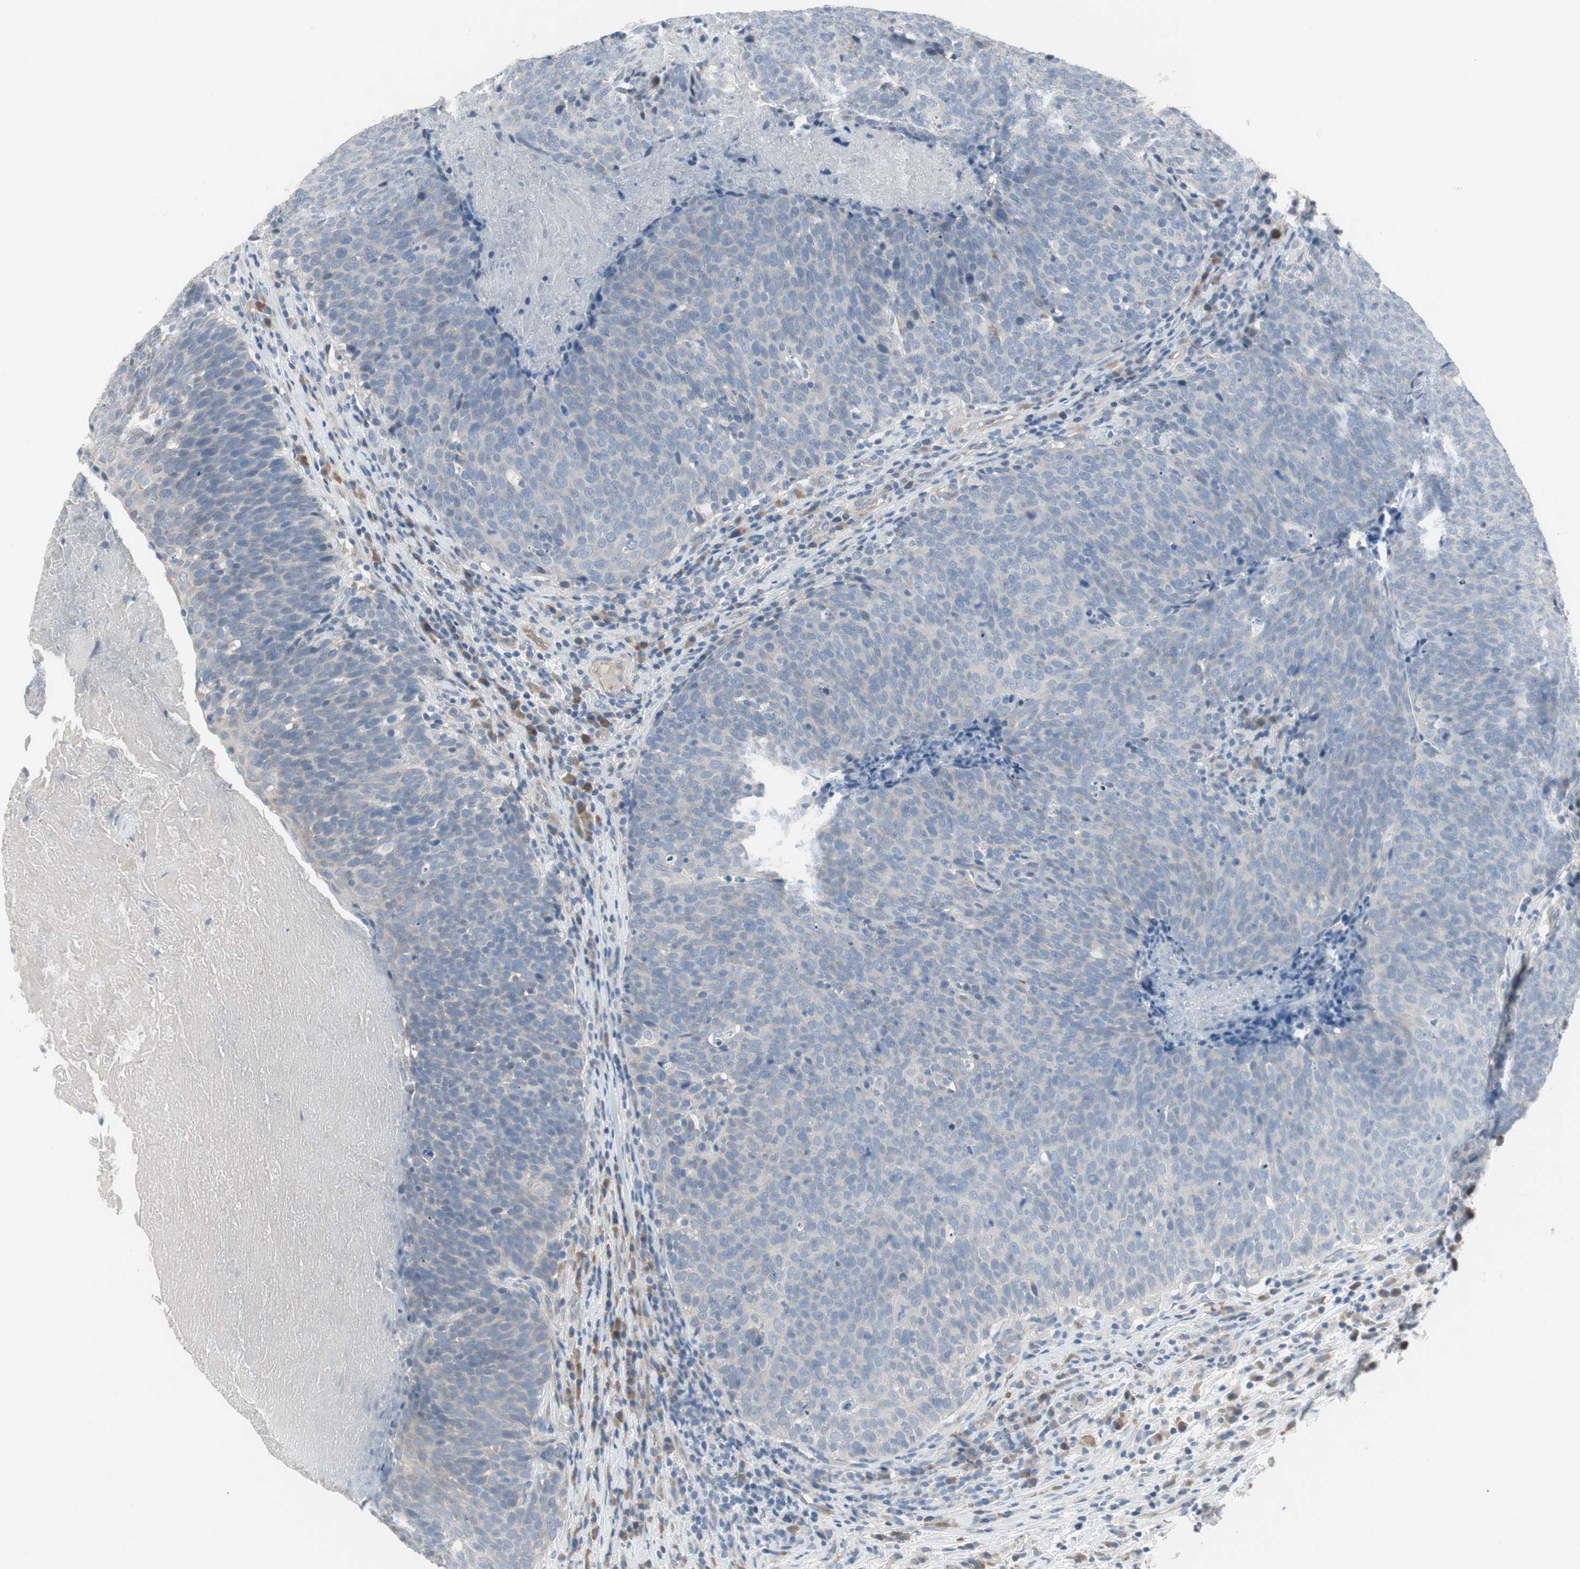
{"staining": {"intensity": "negative", "quantity": "none", "location": "none"}, "tissue": "head and neck cancer", "cell_type": "Tumor cells", "image_type": "cancer", "snomed": [{"axis": "morphology", "description": "Squamous cell carcinoma, NOS"}, {"axis": "morphology", "description": "Squamous cell carcinoma, metastatic, NOS"}, {"axis": "topography", "description": "Lymph node"}, {"axis": "topography", "description": "Head-Neck"}], "caption": "This is an immunohistochemistry photomicrograph of head and neck cancer (metastatic squamous cell carcinoma). There is no positivity in tumor cells.", "gene": "PIGR", "patient": {"sex": "male", "age": 62}}